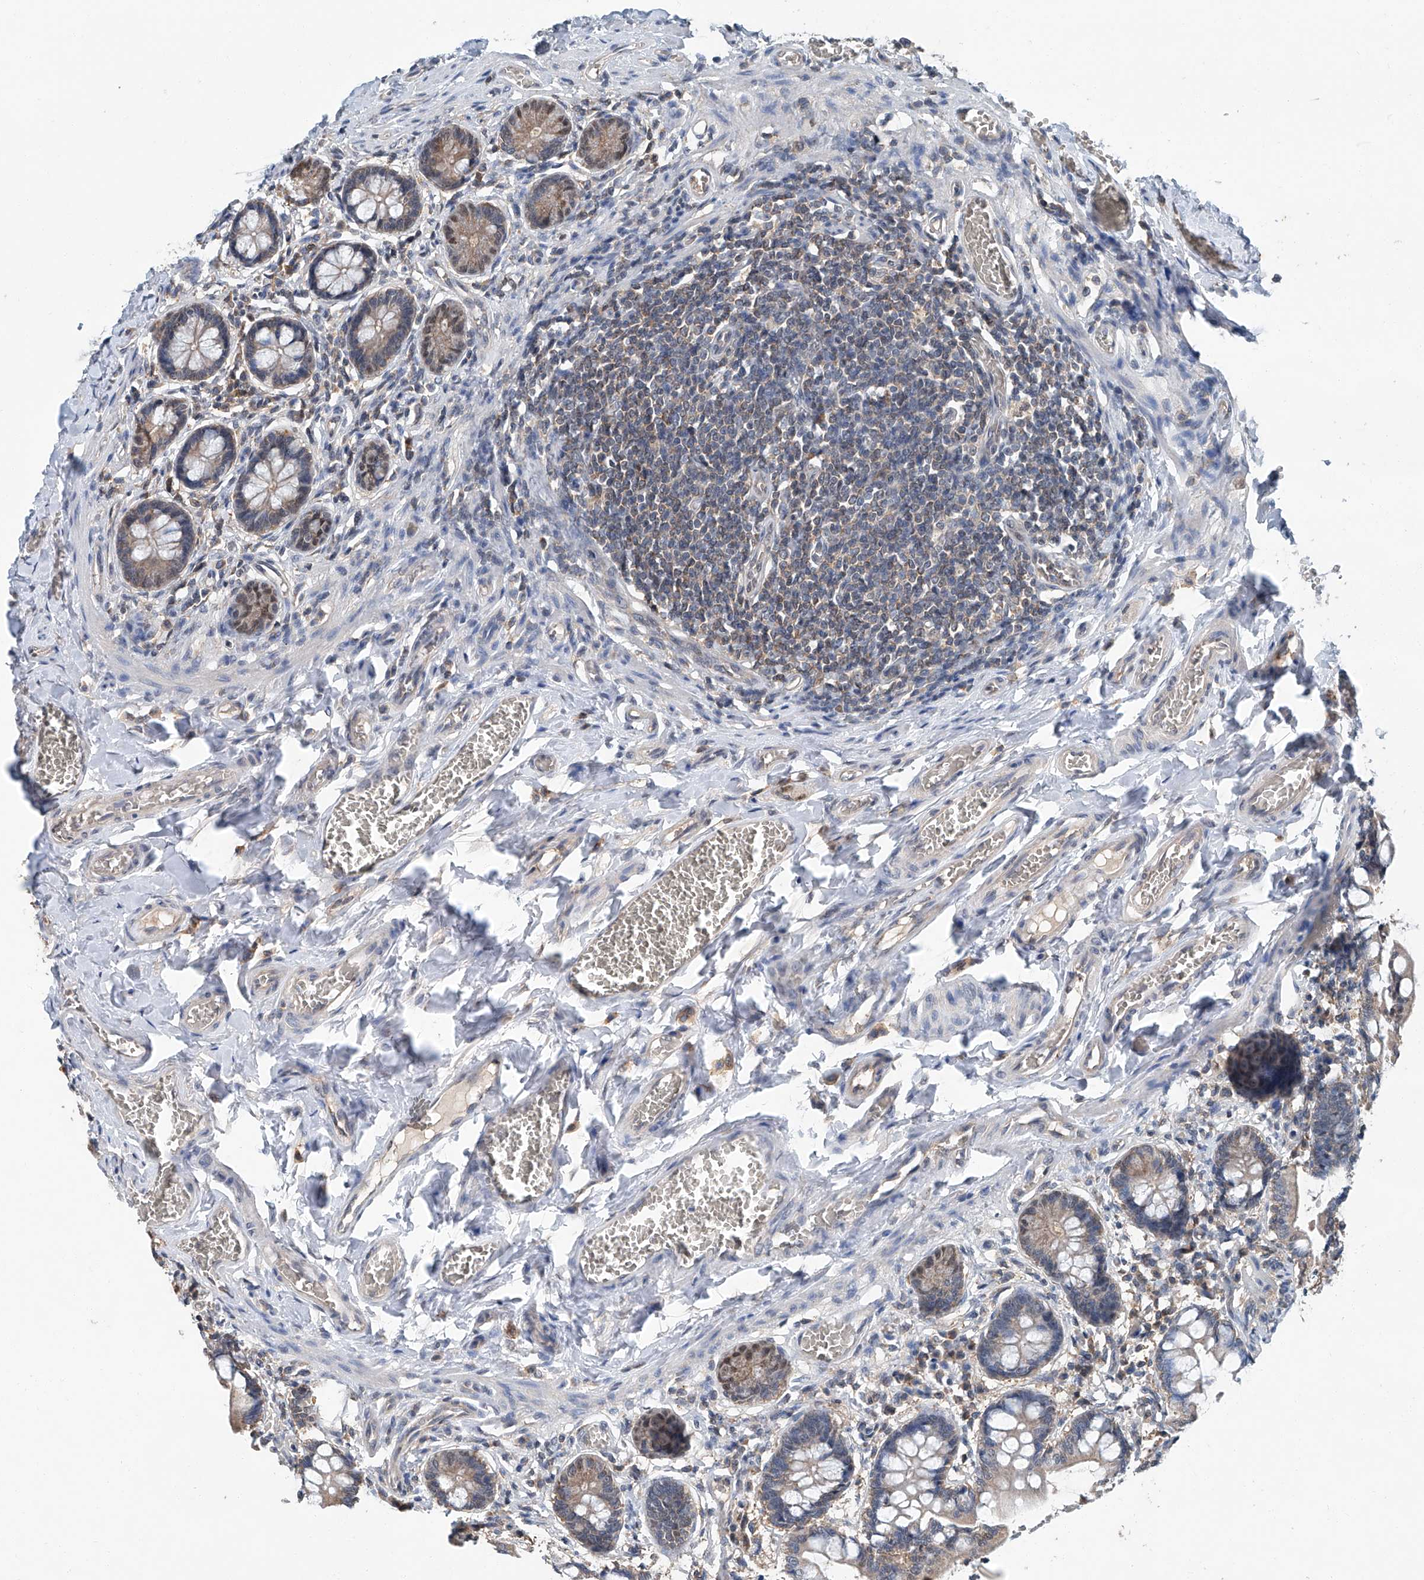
{"staining": {"intensity": "moderate", "quantity": "<25%", "location": "cytoplasmic/membranous"}, "tissue": "small intestine", "cell_type": "Glandular cells", "image_type": "normal", "snomed": [{"axis": "morphology", "description": "Normal tissue, NOS"}, {"axis": "topography", "description": "Small intestine"}], "caption": "High-magnification brightfield microscopy of normal small intestine stained with DAB (3,3'-diaminobenzidine) (brown) and counterstained with hematoxylin (blue). glandular cells exhibit moderate cytoplasmic/membranous expression is appreciated in approximately<25% of cells.", "gene": "CLK1", "patient": {"sex": "male", "age": 52}}